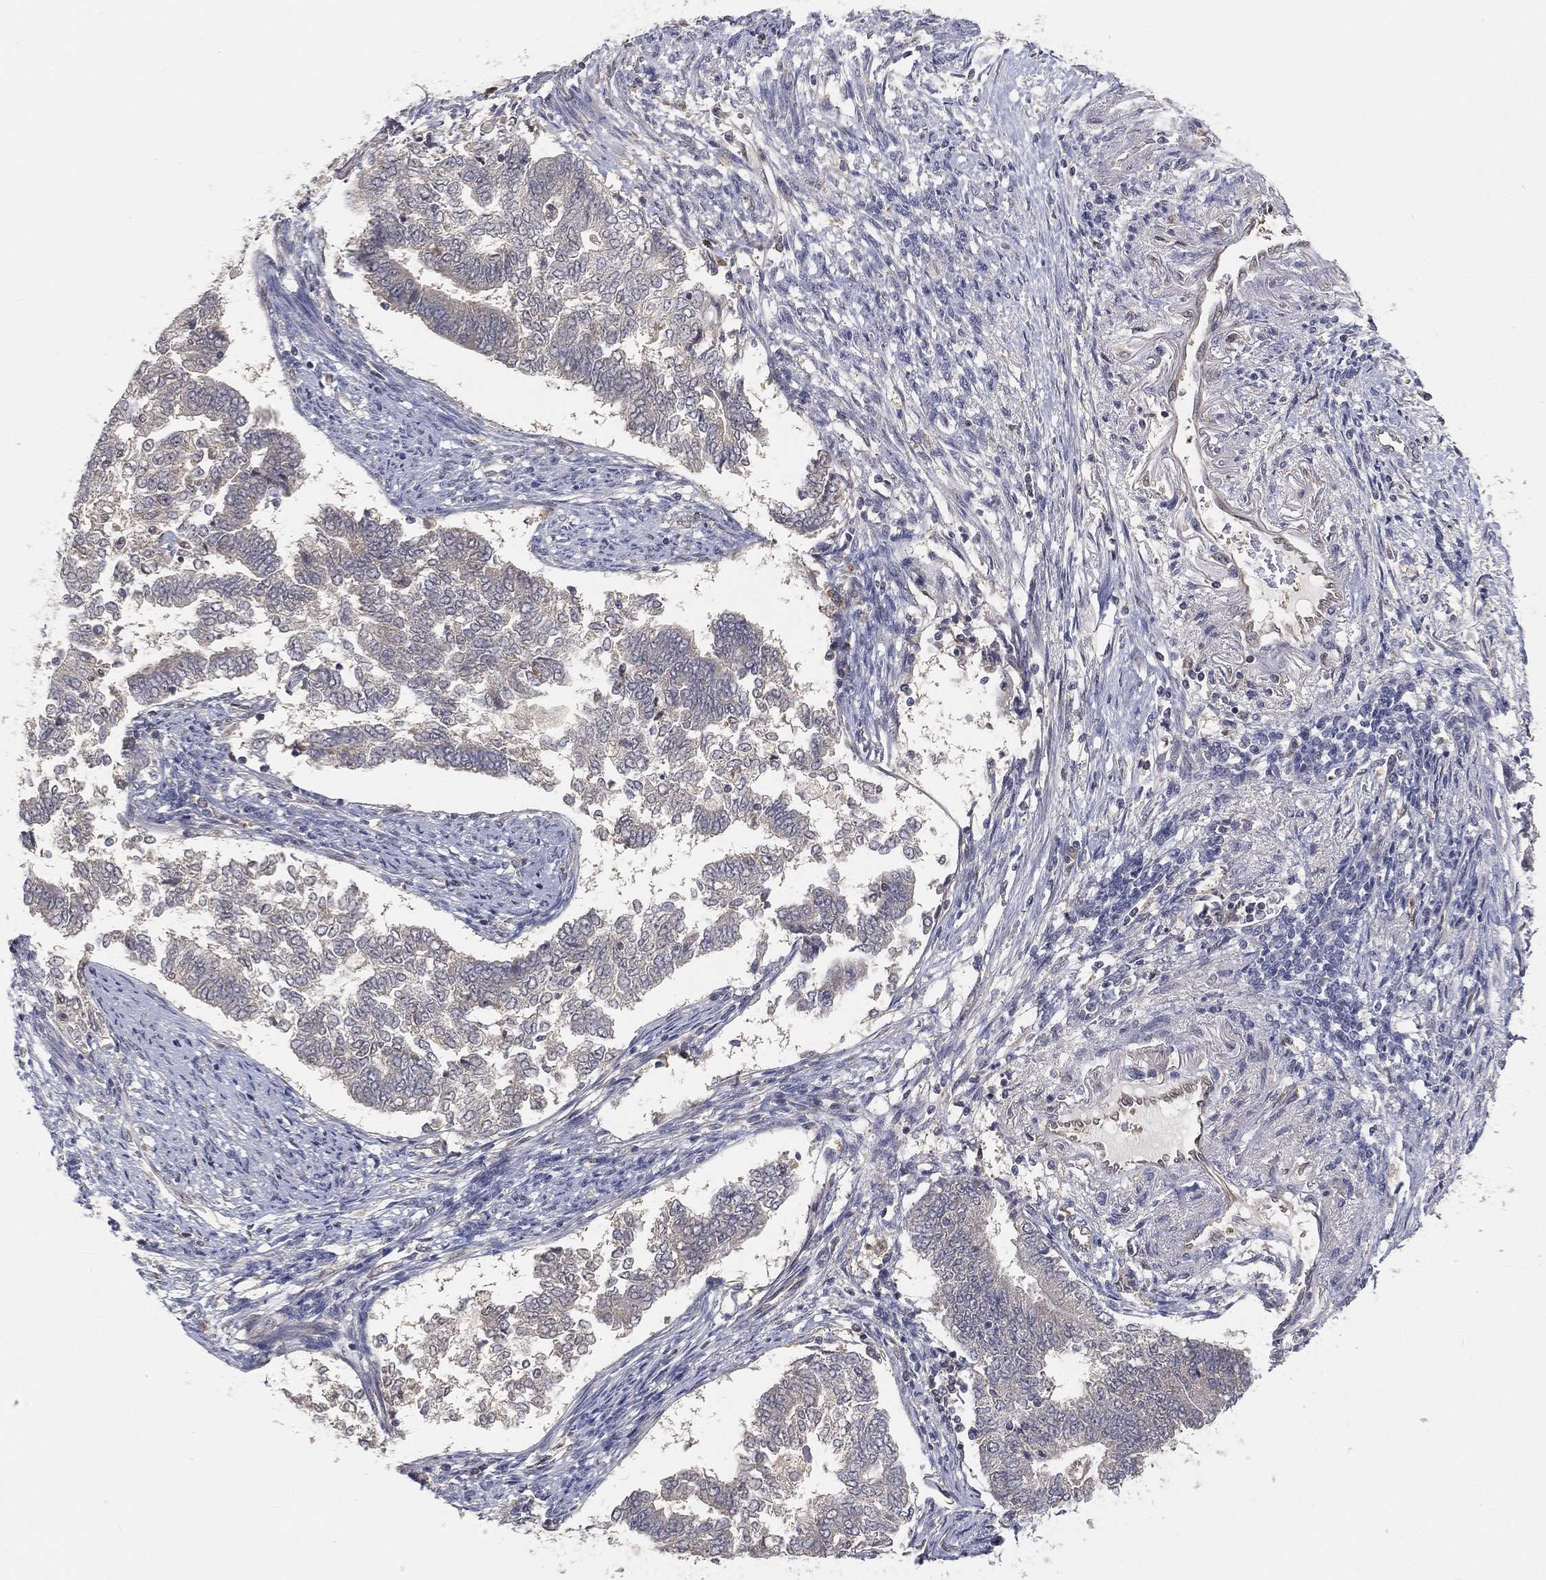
{"staining": {"intensity": "negative", "quantity": "none", "location": "none"}, "tissue": "endometrial cancer", "cell_type": "Tumor cells", "image_type": "cancer", "snomed": [{"axis": "morphology", "description": "Adenocarcinoma, NOS"}, {"axis": "topography", "description": "Endometrium"}], "caption": "Immunohistochemistry of human endometrial cancer (adenocarcinoma) reveals no positivity in tumor cells.", "gene": "MAPK1", "patient": {"sex": "female", "age": 65}}